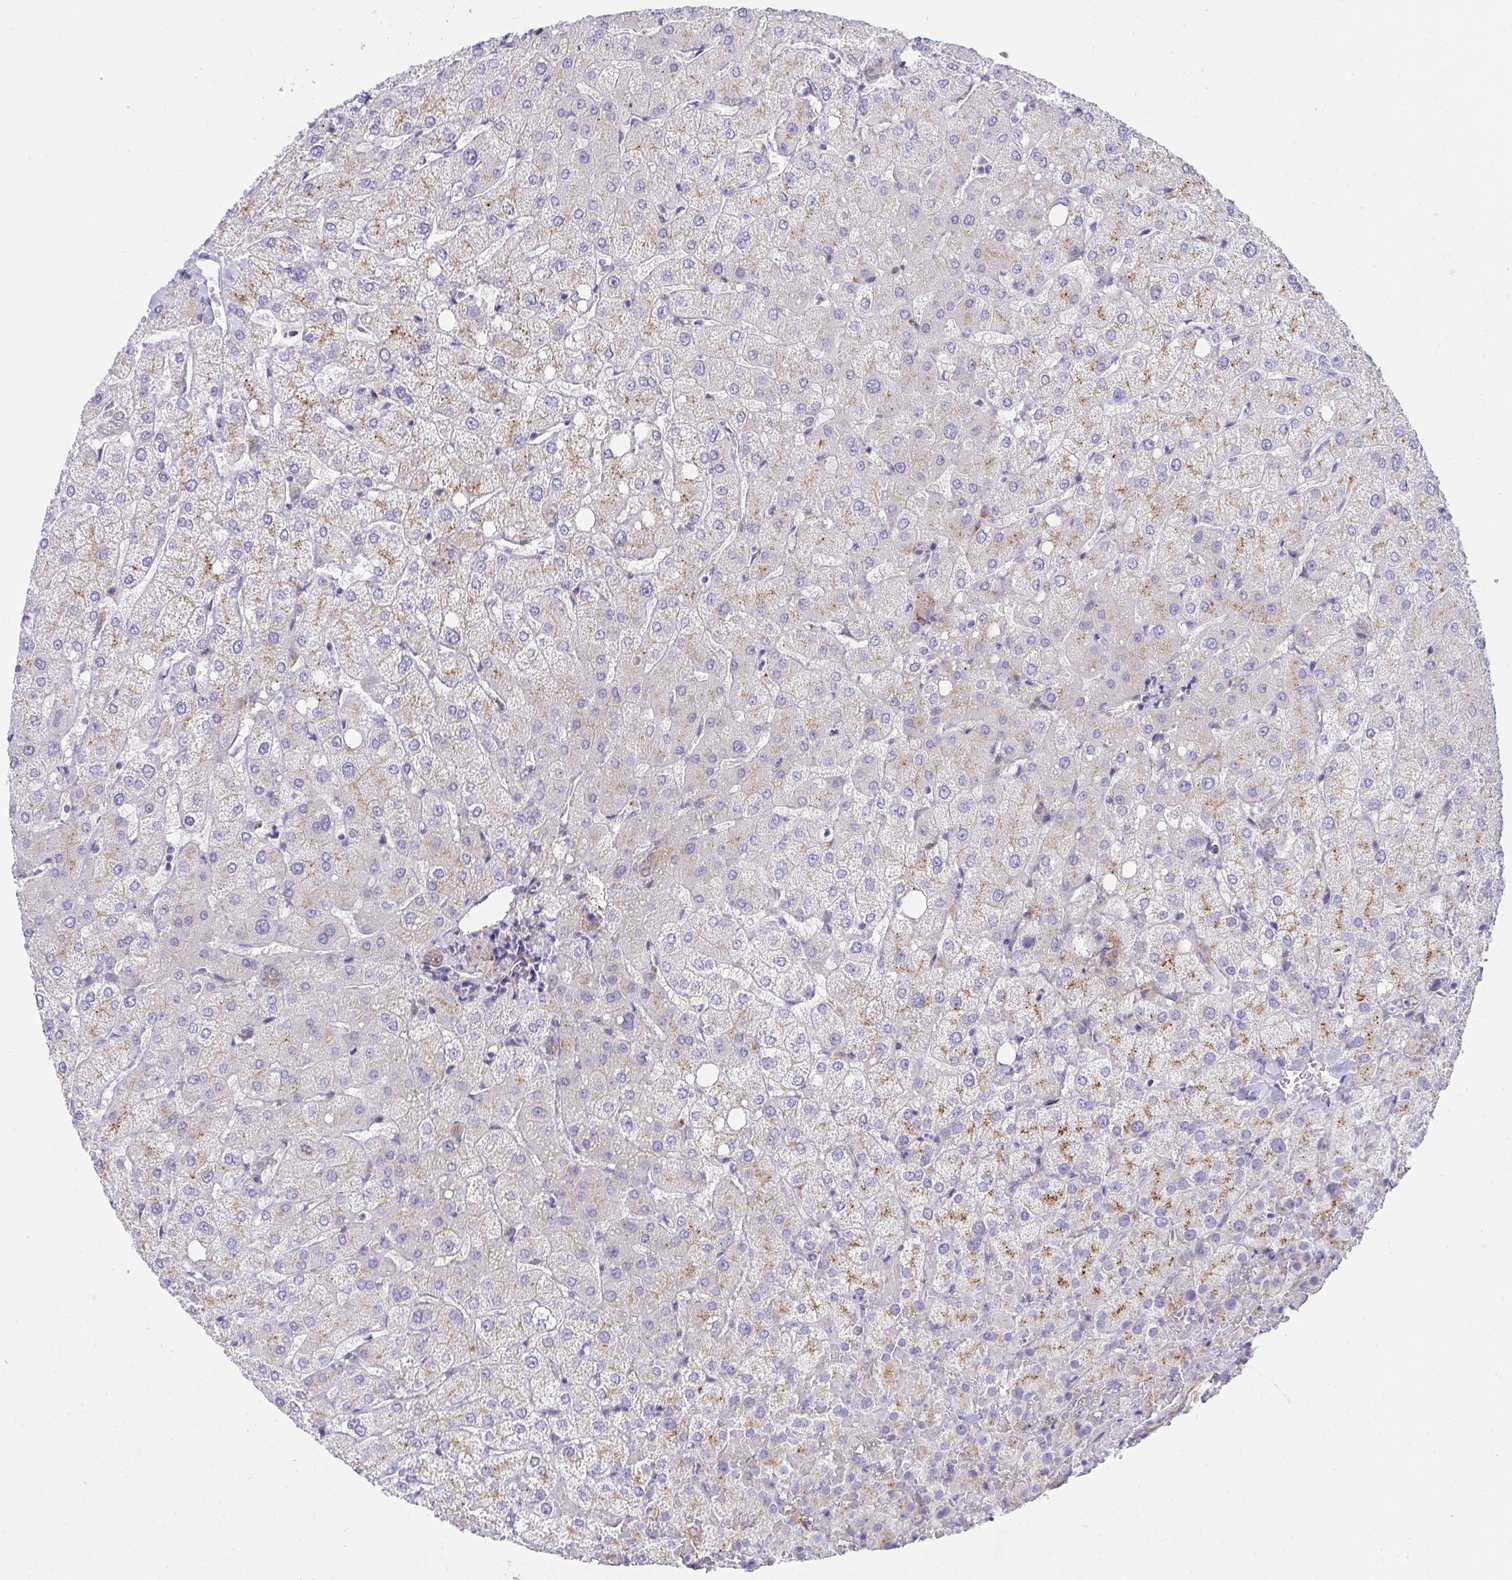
{"staining": {"intensity": "negative", "quantity": "none", "location": "none"}, "tissue": "liver", "cell_type": "Cholangiocytes", "image_type": "normal", "snomed": [{"axis": "morphology", "description": "Normal tissue, NOS"}, {"axis": "topography", "description": "Liver"}], "caption": "This is a micrograph of immunohistochemistry (IHC) staining of unremarkable liver, which shows no expression in cholangiocytes. (DAB immunohistochemistry with hematoxylin counter stain).", "gene": "GAB1", "patient": {"sex": "female", "age": 54}}